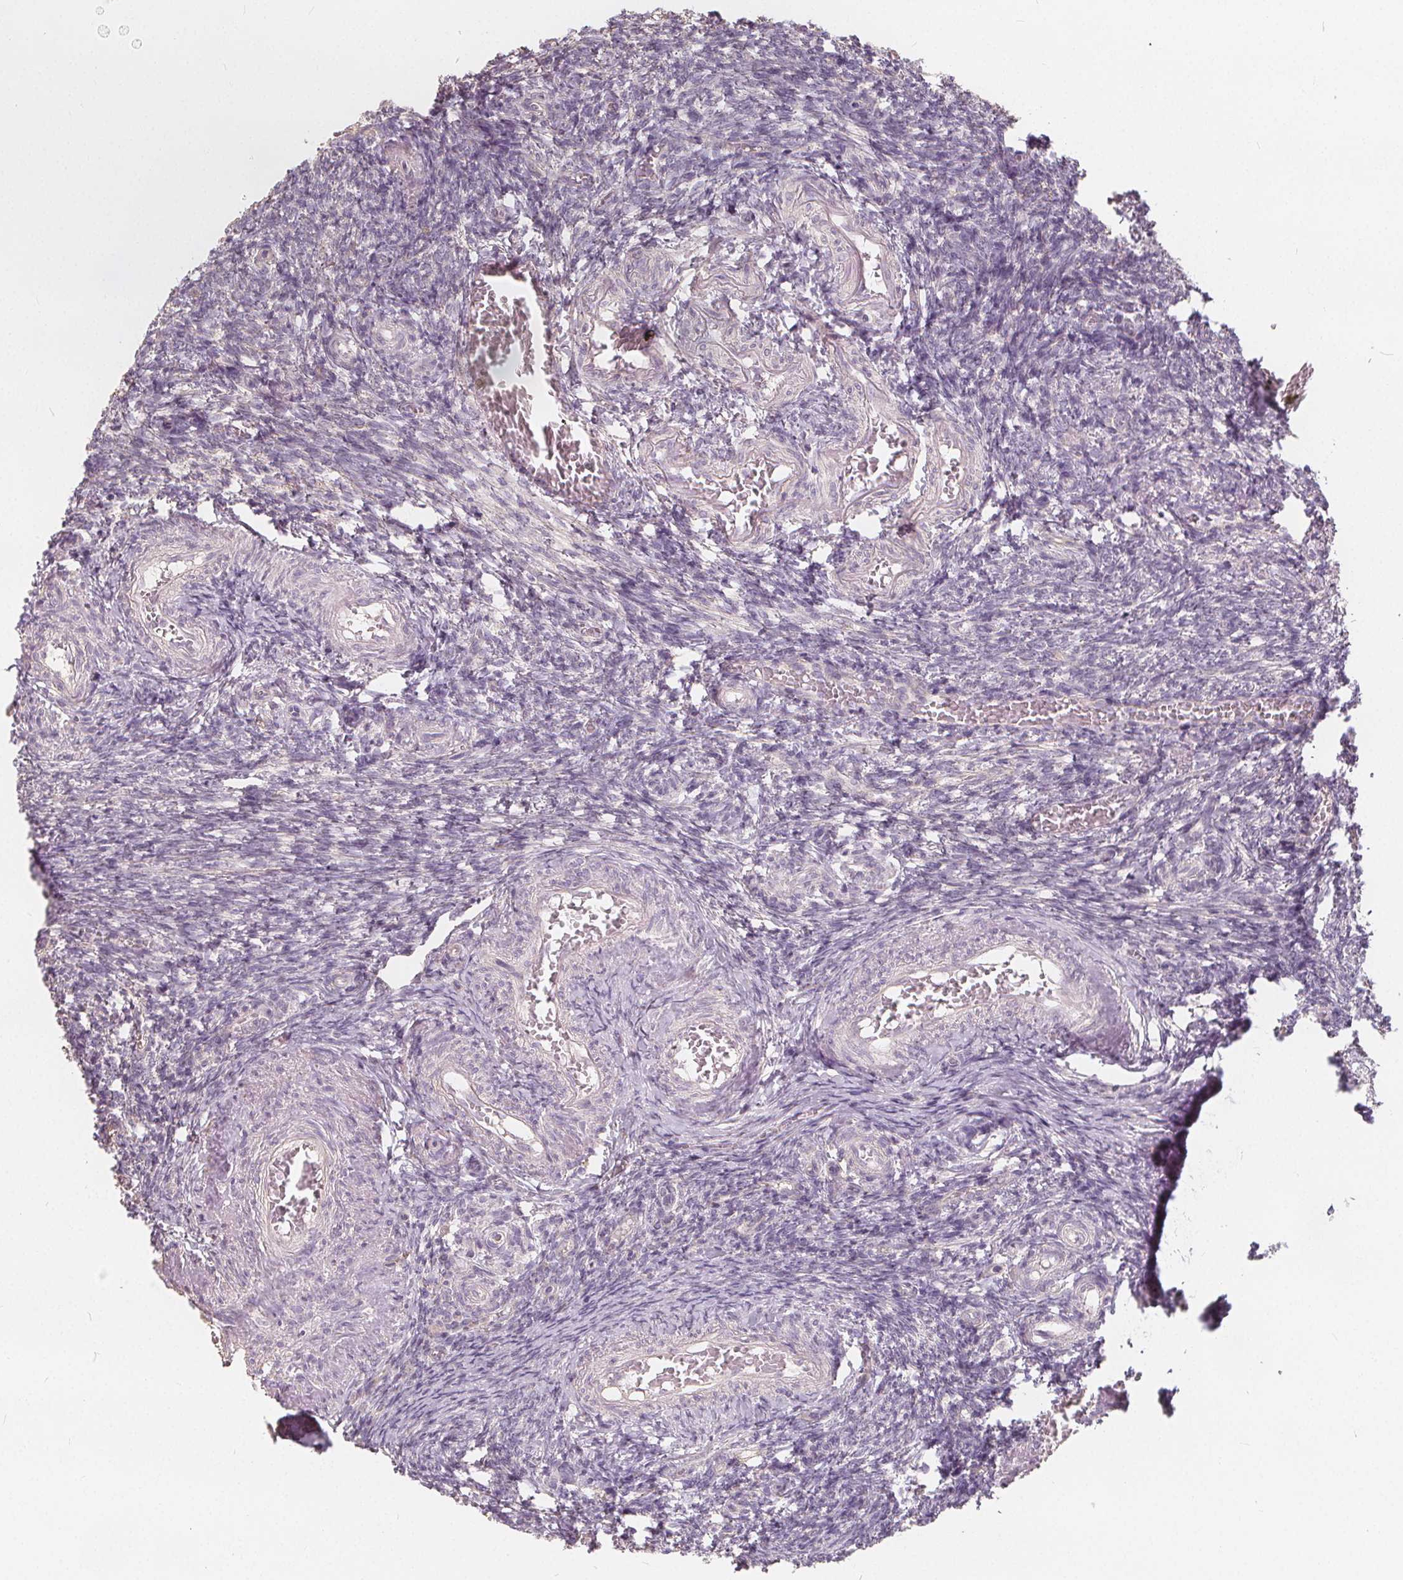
{"staining": {"intensity": "negative", "quantity": "none", "location": "none"}, "tissue": "ovary", "cell_type": "Ovarian stroma cells", "image_type": "normal", "snomed": [{"axis": "morphology", "description": "Normal tissue, NOS"}, {"axis": "topography", "description": "Ovary"}], "caption": "DAB (3,3'-diaminobenzidine) immunohistochemical staining of normal human ovary shows no significant positivity in ovarian stroma cells. (DAB immunohistochemistry (IHC) with hematoxylin counter stain).", "gene": "DRC3", "patient": {"sex": "female", "age": 39}}